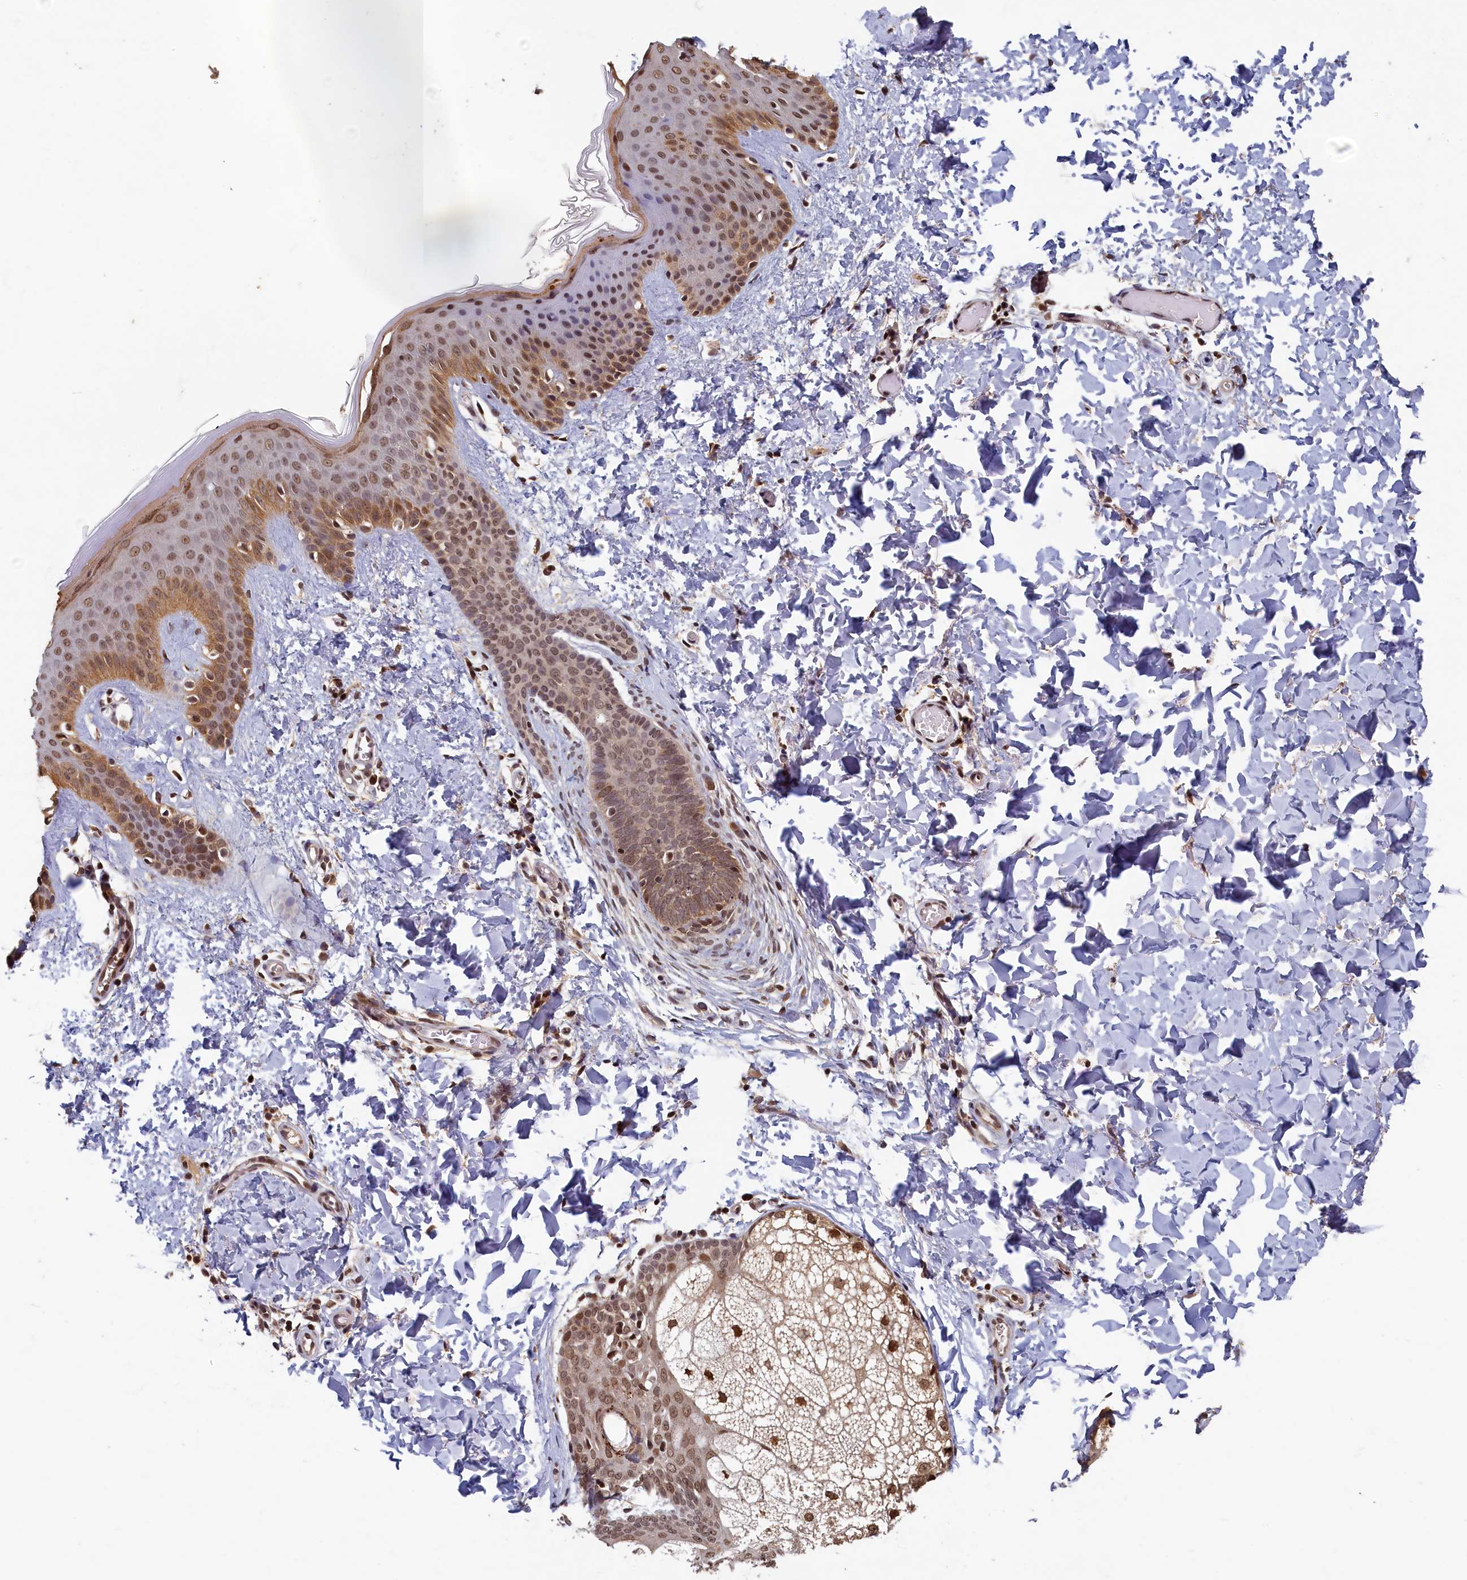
{"staining": {"intensity": "moderate", "quantity": ">75%", "location": "cytoplasmic/membranous,nuclear"}, "tissue": "skin", "cell_type": "Fibroblasts", "image_type": "normal", "snomed": [{"axis": "morphology", "description": "Normal tissue, NOS"}, {"axis": "topography", "description": "Skin"}], "caption": "Brown immunohistochemical staining in normal human skin reveals moderate cytoplasmic/membranous,nuclear expression in approximately >75% of fibroblasts.", "gene": "CKAP2L", "patient": {"sex": "male", "age": 36}}